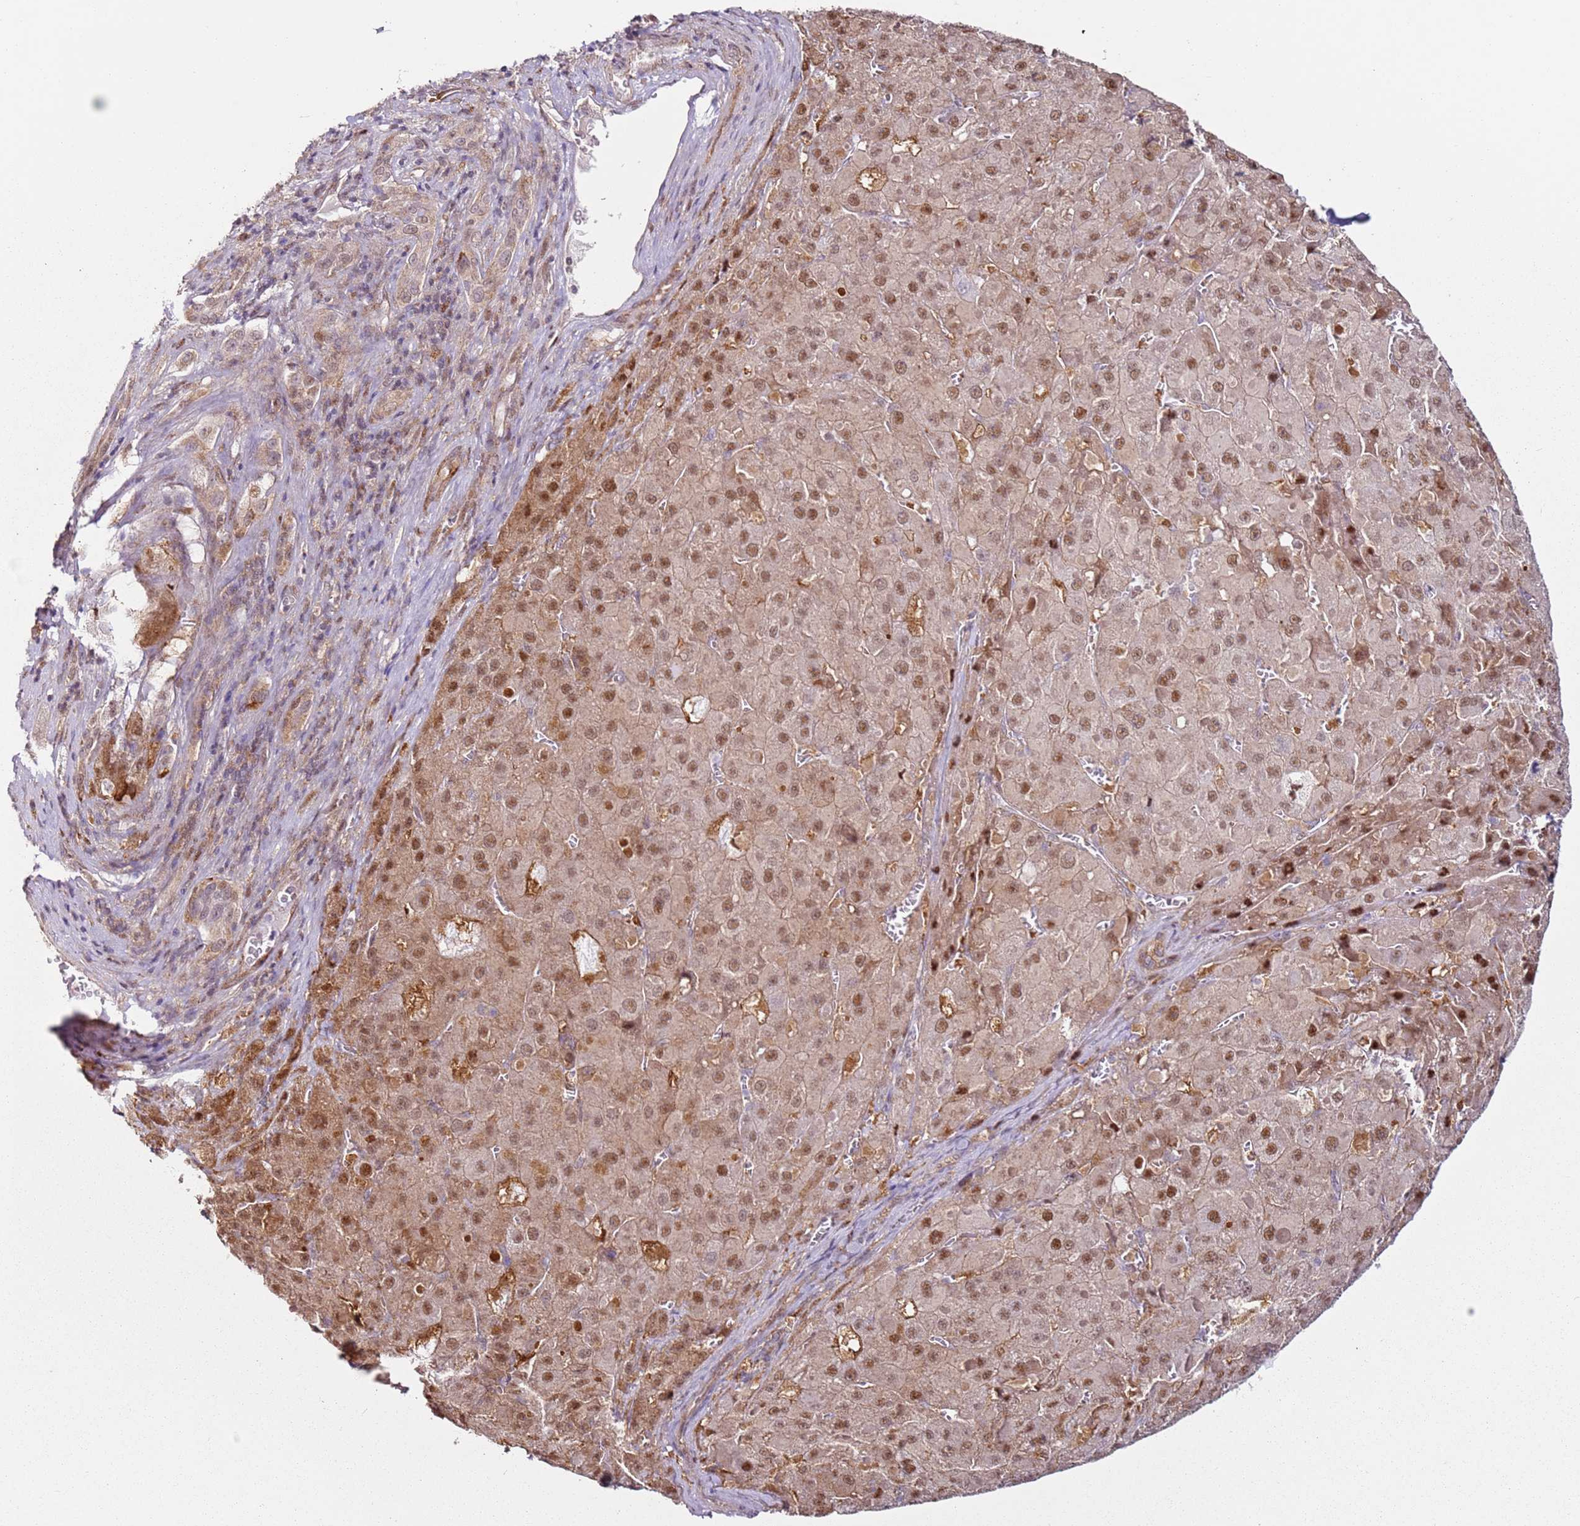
{"staining": {"intensity": "moderate", "quantity": ">75%", "location": "cytoplasmic/membranous,nuclear"}, "tissue": "liver cancer", "cell_type": "Tumor cells", "image_type": "cancer", "snomed": [{"axis": "morphology", "description": "Carcinoma, Hepatocellular, NOS"}, {"axis": "topography", "description": "Liver"}], "caption": "Brown immunohistochemical staining in human hepatocellular carcinoma (liver) demonstrates moderate cytoplasmic/membranous and nuclear staining in approximately >75% of tumor cells.", "gene": "PSMD4", "patient": {"sex": "female", "age": 73}}